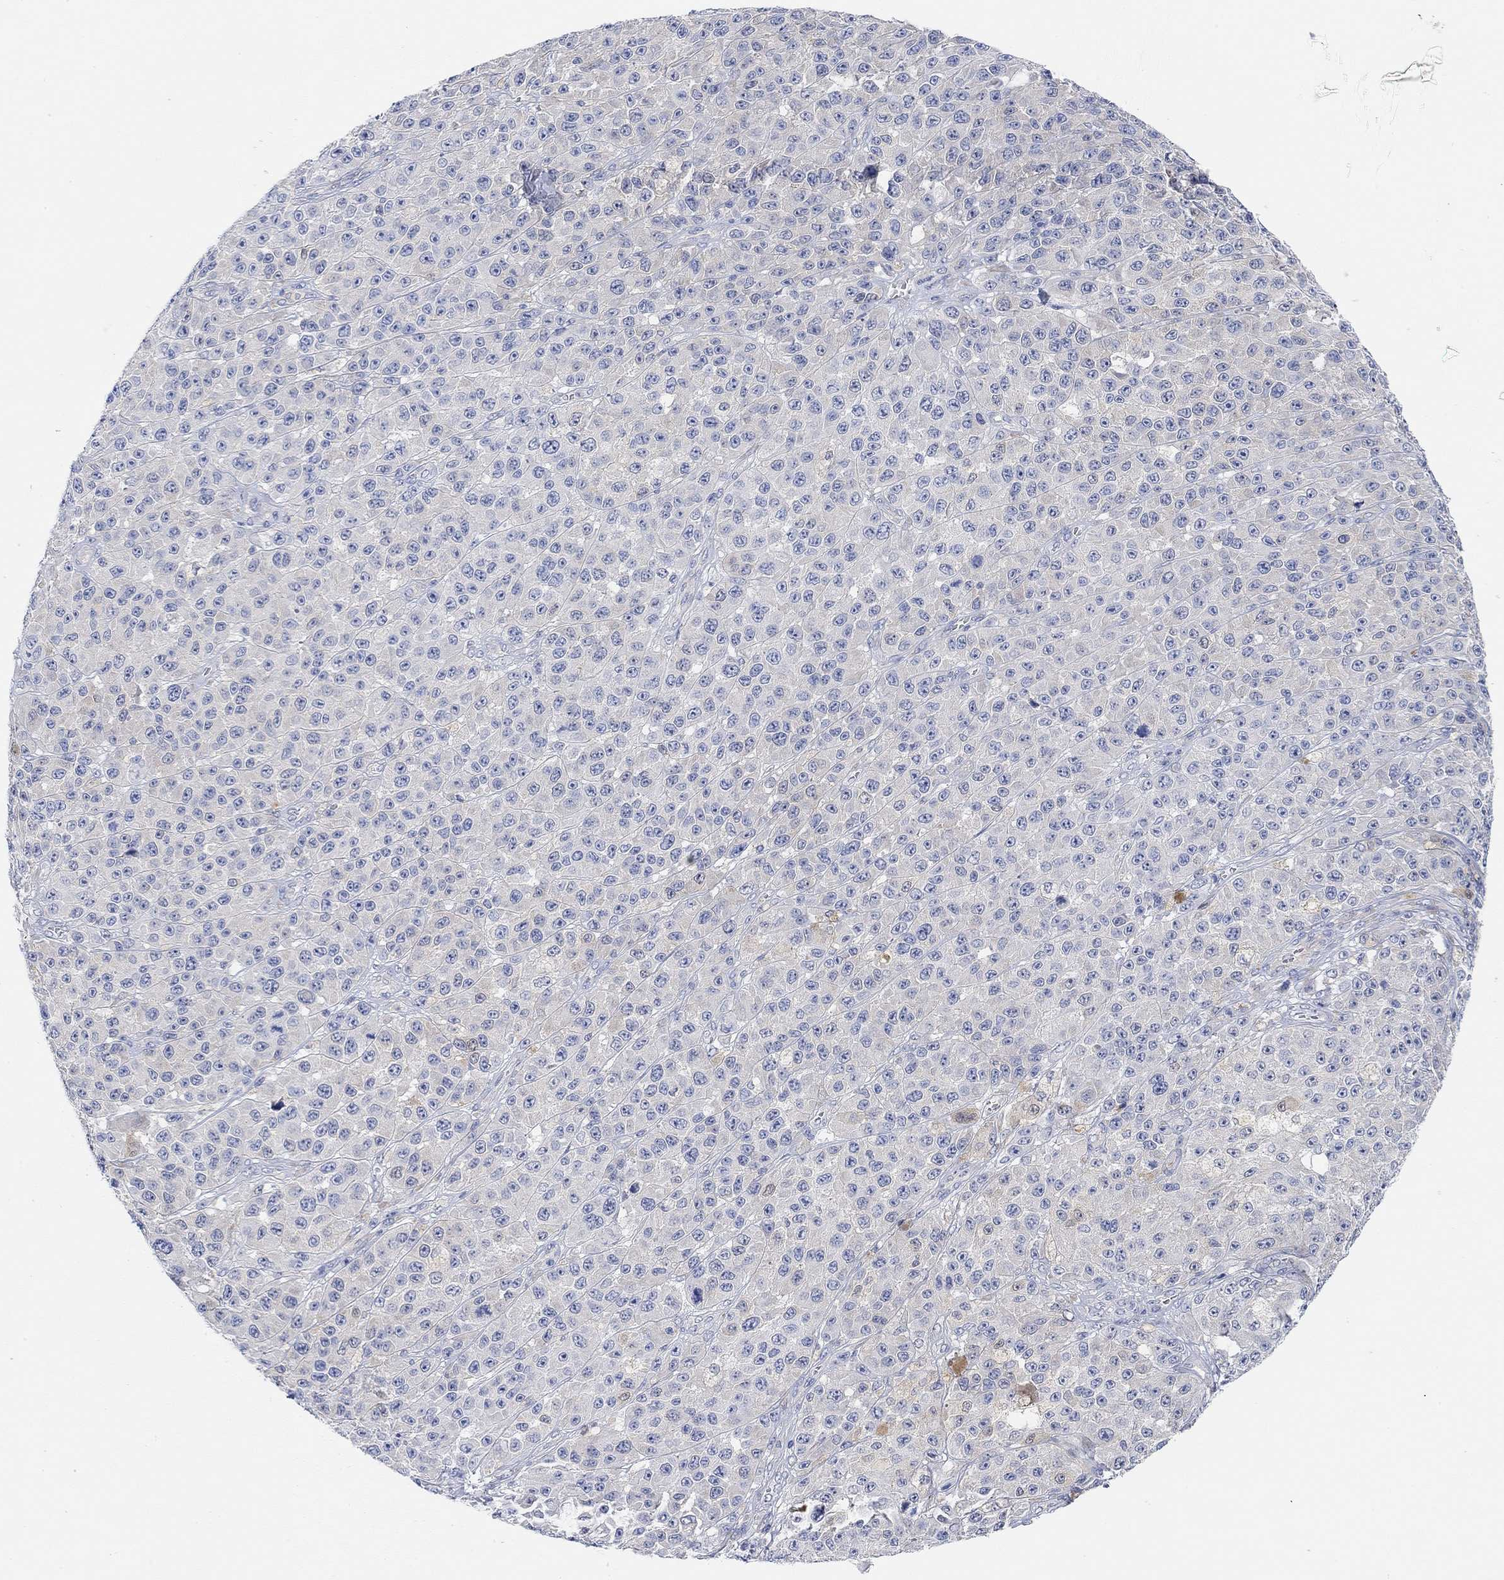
{"staining": {"intensity": "negative", "quantity": "none", "location": "none"}, "tissue": "melanoma", "cell_type": "Tumor cells", "image_type": "cancer", "snomed": [{"axis": "morphology", "description": "Malignant melanoma, NOS"}, {"axis": "topography", "description": "Skin"}], "caption": "The micrograph shows no staining of tumor cells in malignant melanoma.", "gene": "RGS1", "patient": {"sex": "female", "age": 58}}